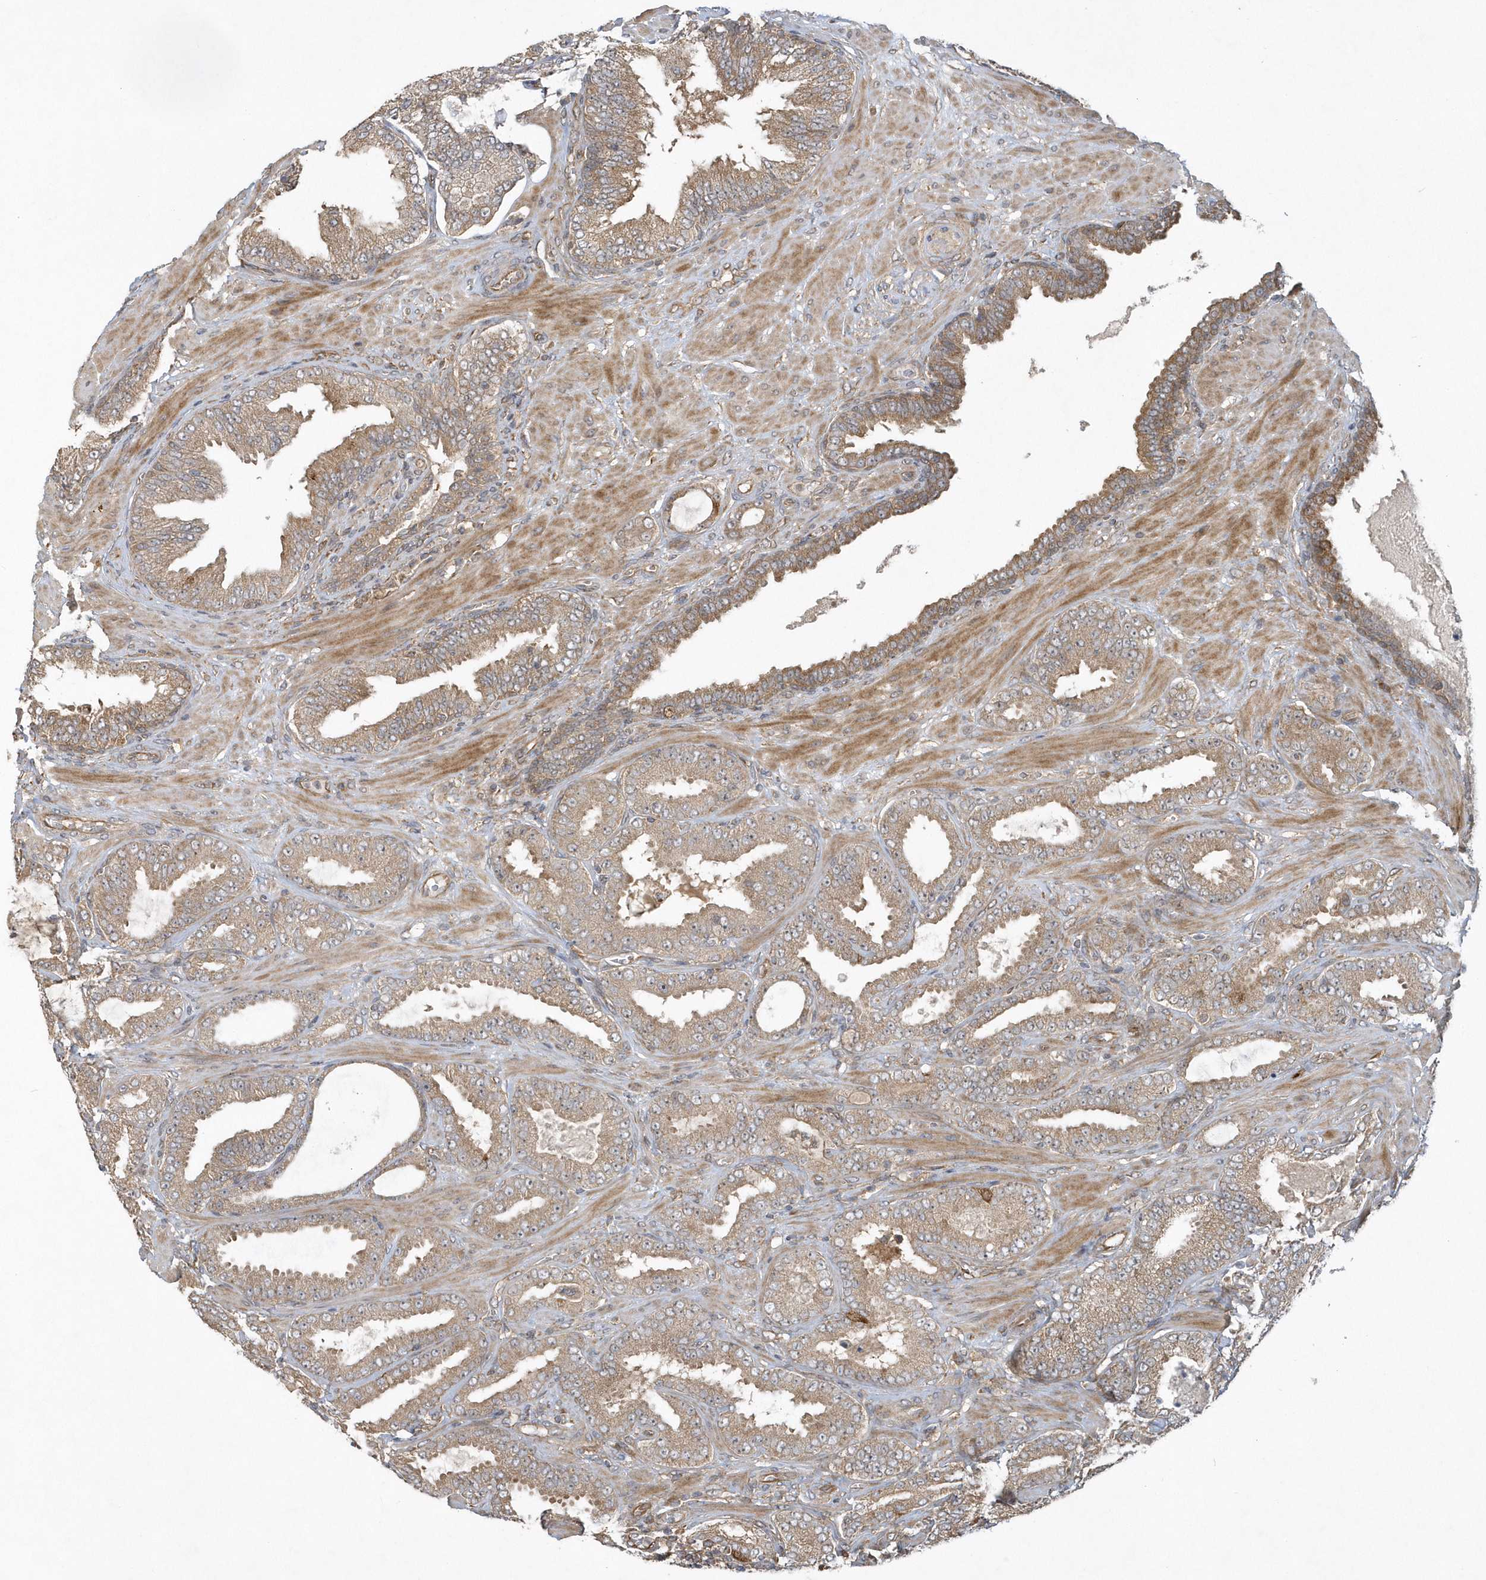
{"staining": {"intensity": "weak", "quantity": "25%-75%", "location": "cytoplasmic/membranous"}, "tissue": "prostate cancer", "cell_type": "Tumor cells", "image_type": "cancer", "snomed": [{"axis": "morphology", "description": "Adenocarcinoma, Low grade"}, {"axis": "topography", "description": "Prostate"}], "caption": "Immunohistochemistry micrograph of adenocarcinoma (low-grade) (prostate) stained for a protein (brown), which reveals low levels of weak cytoplasmic/membranous staining in approximately 25%-75% of tumor cells.", "gene": "THG1L", "patient": {"sex": "male", "age": 63}}